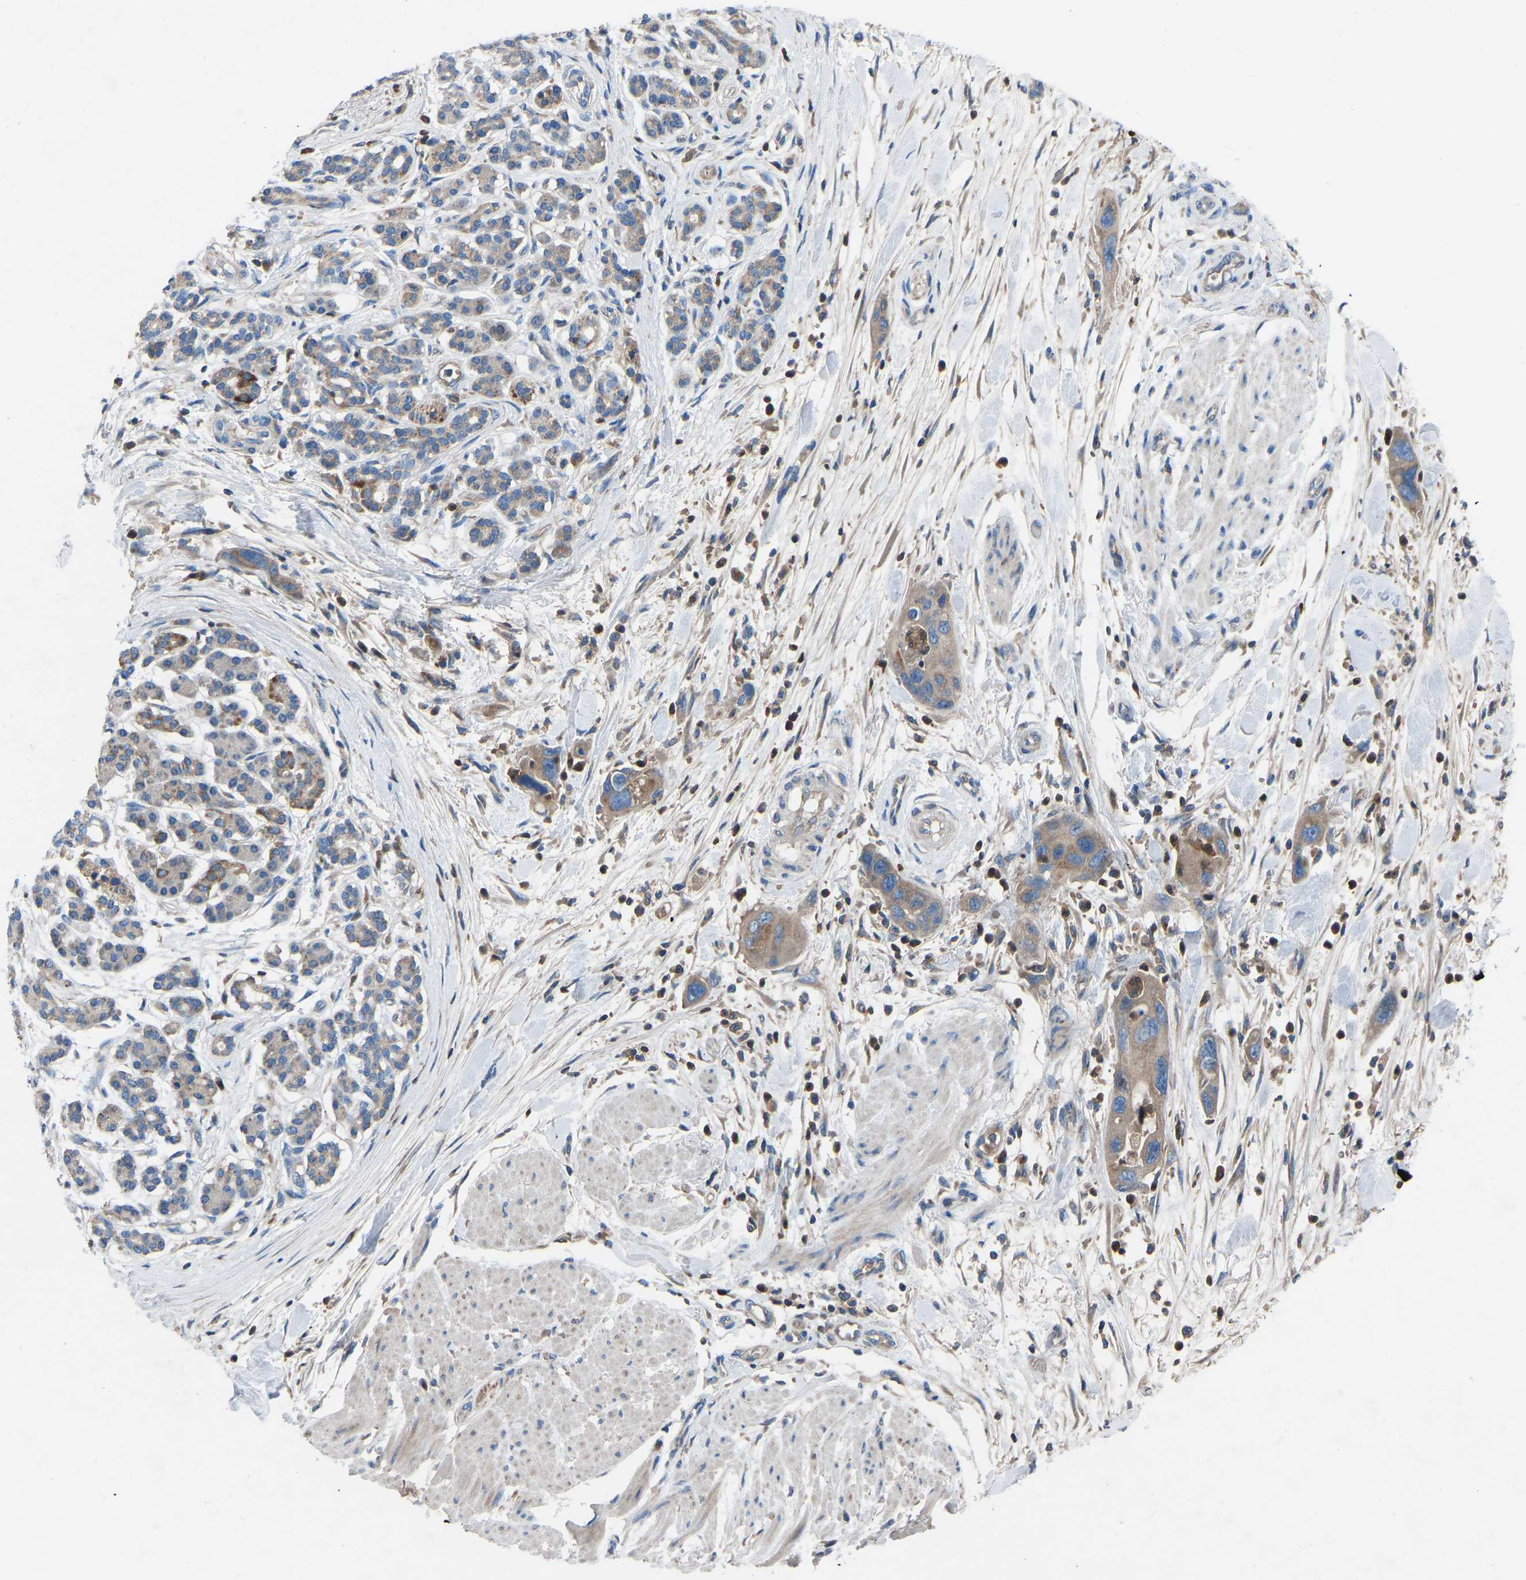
{"staining": {"intensity": "weak", "quantity": ">75%", "location": "cytoplasmic/membranous"}, "tissue": "pancreatic cancer", "cell_type": "Tumor cells", "image_type": "cancer", "snomed": [{"axis": "morphology", "description": "Normal tissue, NOS"}, {"axis": "morphology", "description": "Adenocarcinoma, NOS"}, {"axis": "topography", "description": "Pancreas"}], "caption": "A low amount of weak cytoplasmic/membranous staining is appreciated in approximately >75% of tumor cells in adenocarcinoma (pancreatic) tissue. The protein of interest is stained brown, and the nuclei are stained in blue (DAB (3,3'-diaminobenzidine) IHC with brightfield microscopy, high magnification).", "gene": "GRK6", "patient": {"sex": "female", "age": 71}}